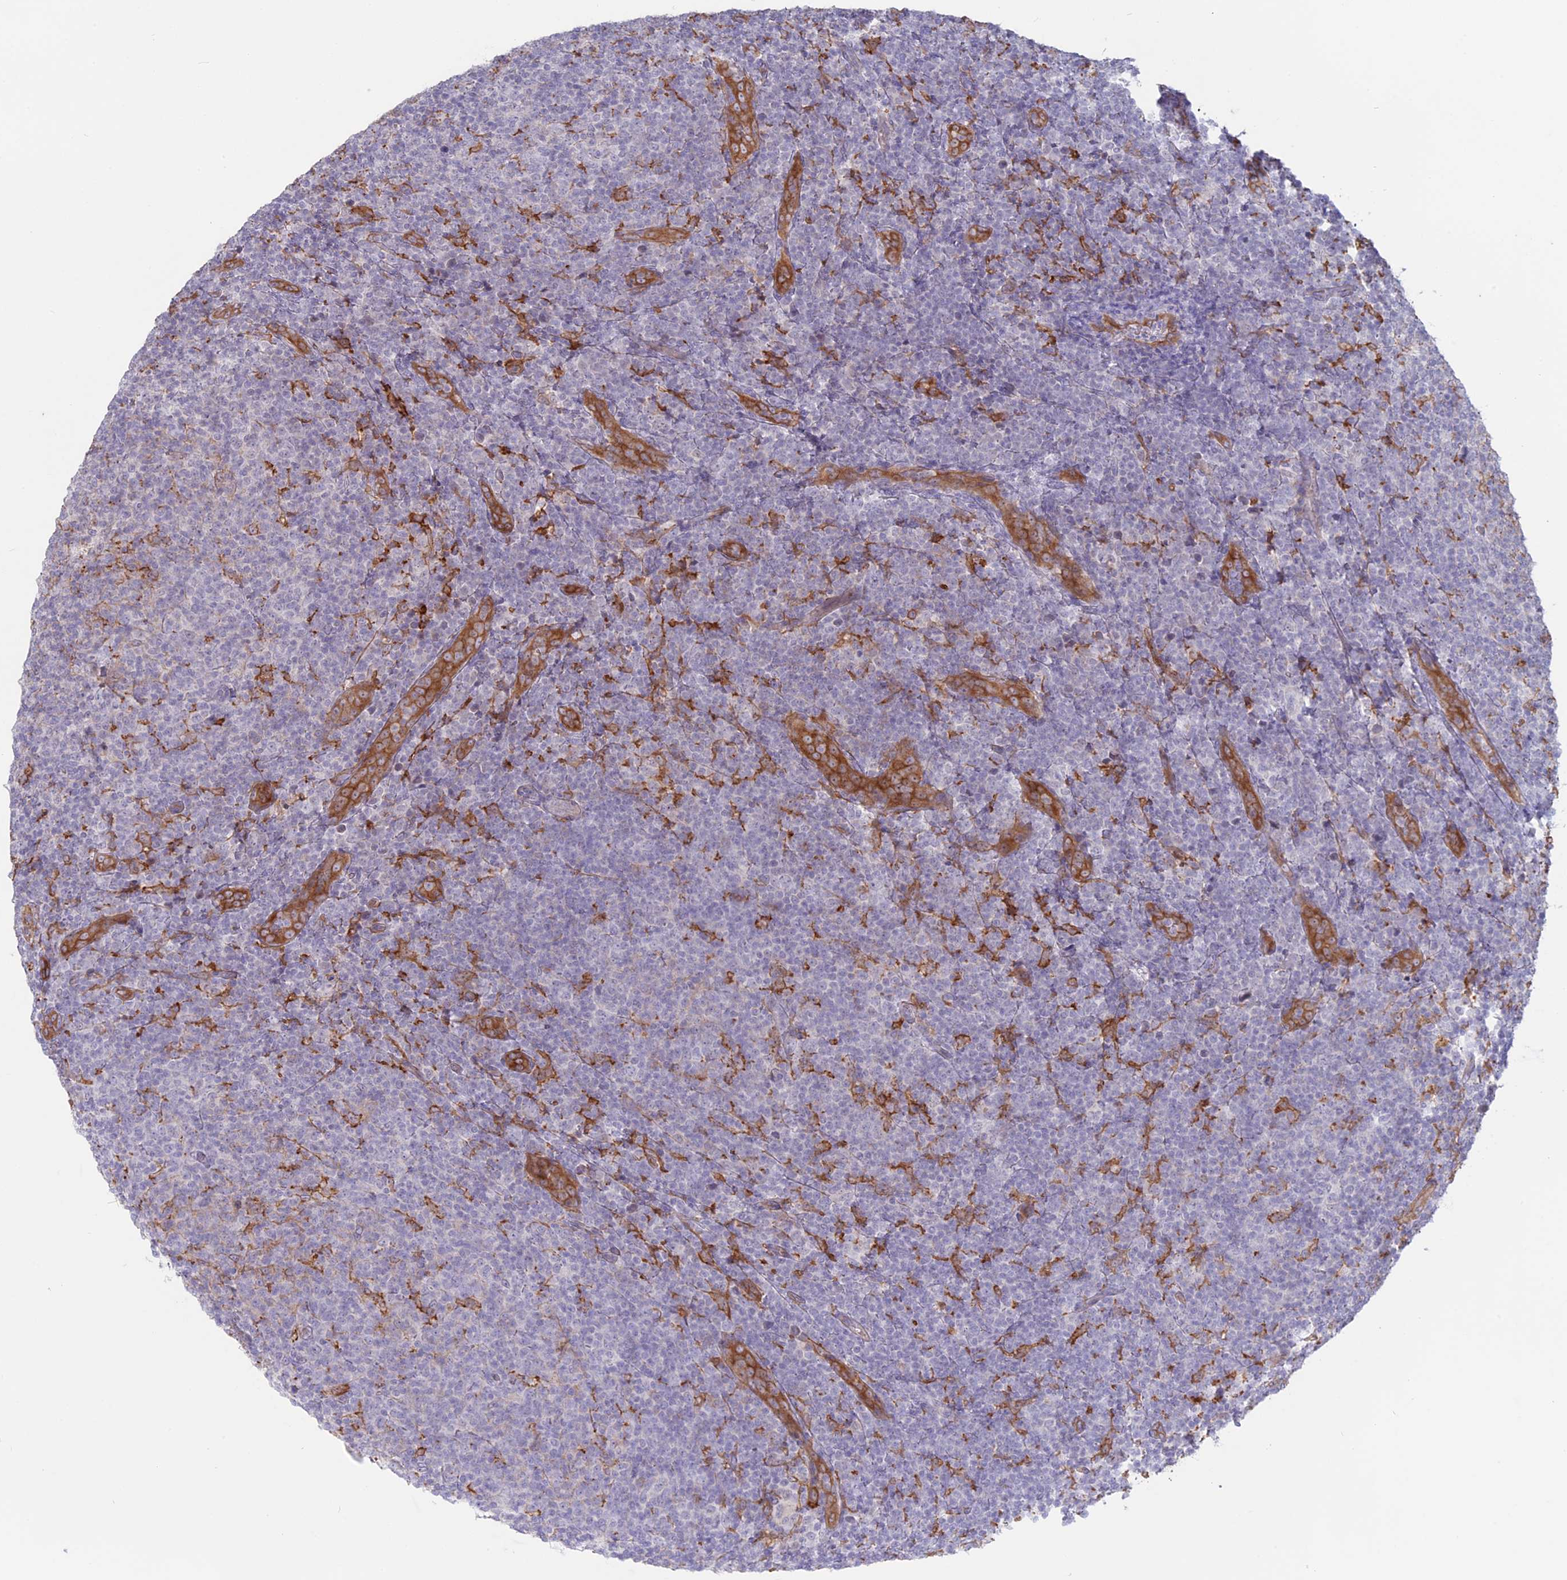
{"staining": {"intensity": "negative", "quantity": "none", "location": "none"}, "tissue": "lymphoma", "cell_type": "Tumor cells", "image_type": "cancer", "snomed": [{"axis": "morphology", "description": "Malignant lymphoma, non-Hodgkin's type, Low grade"}, {"axis": "topography", "description": "Lymph node"}], "caption": "Tumor cells are negative for protein expression in human lymphoma.", "gene": "MYO5B", "patient": {"sex": "male", "age": 66}}